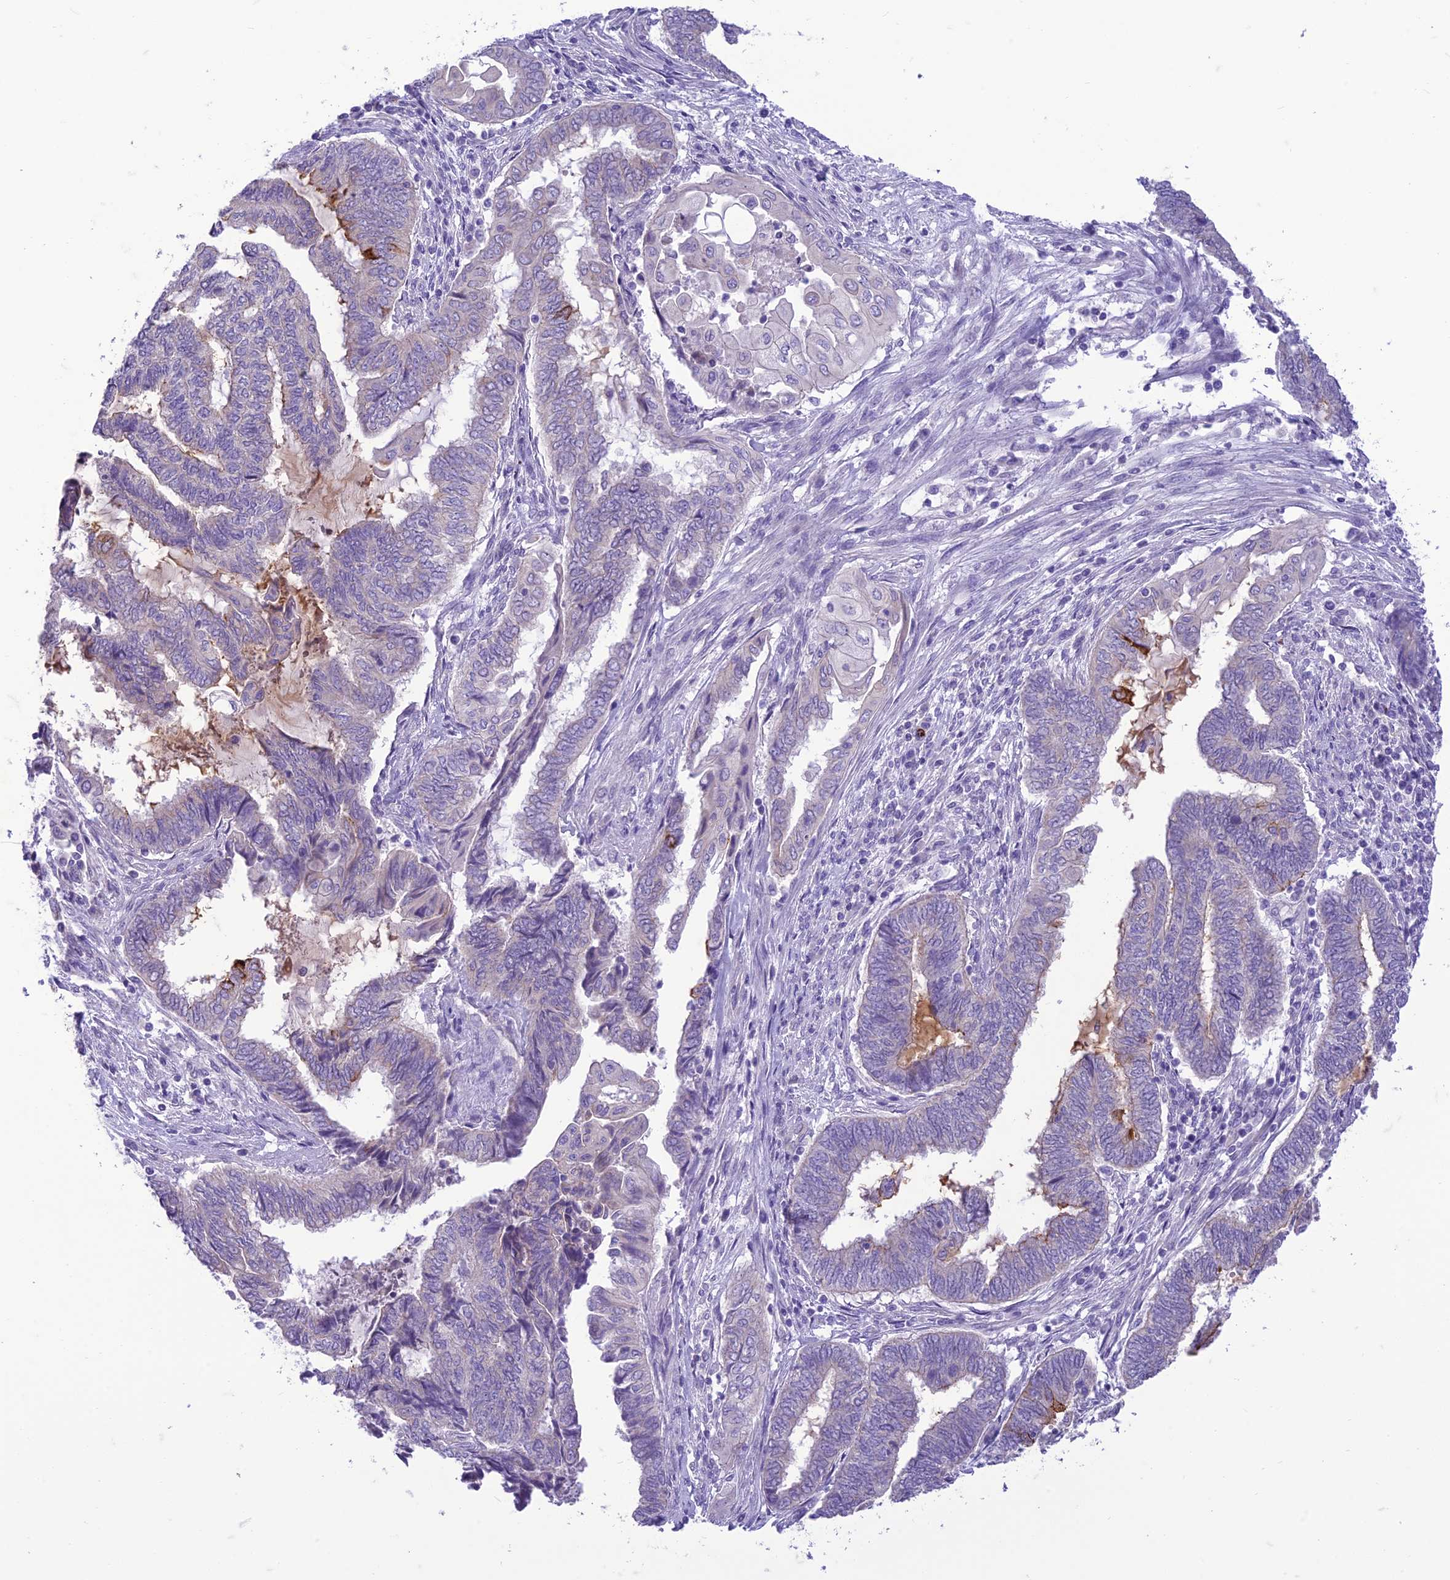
{"staining": {"intensity": "negative", "quantity": "none", "location": "none"}, "tissue": "endometrial cancer", "cell_type": "Tumor cells", "image_type": "cancer", "snomed": [{"axis": "morphology", "description": "Adenocarcinoma, NOS"}, {"axis": "topography", "description": "Uterus"}, {"axis": "topography", "description": "Endometrium"}], "caption": "IHC image of neoplastic tissue: human adenocarcinoma (endometrial) stained with DAB (3,3'-diaminobenzidine) shows no significant protein staining in tumor cells.", "gene": "DHDH", "patient": {"sex": "female", "age": 70}}